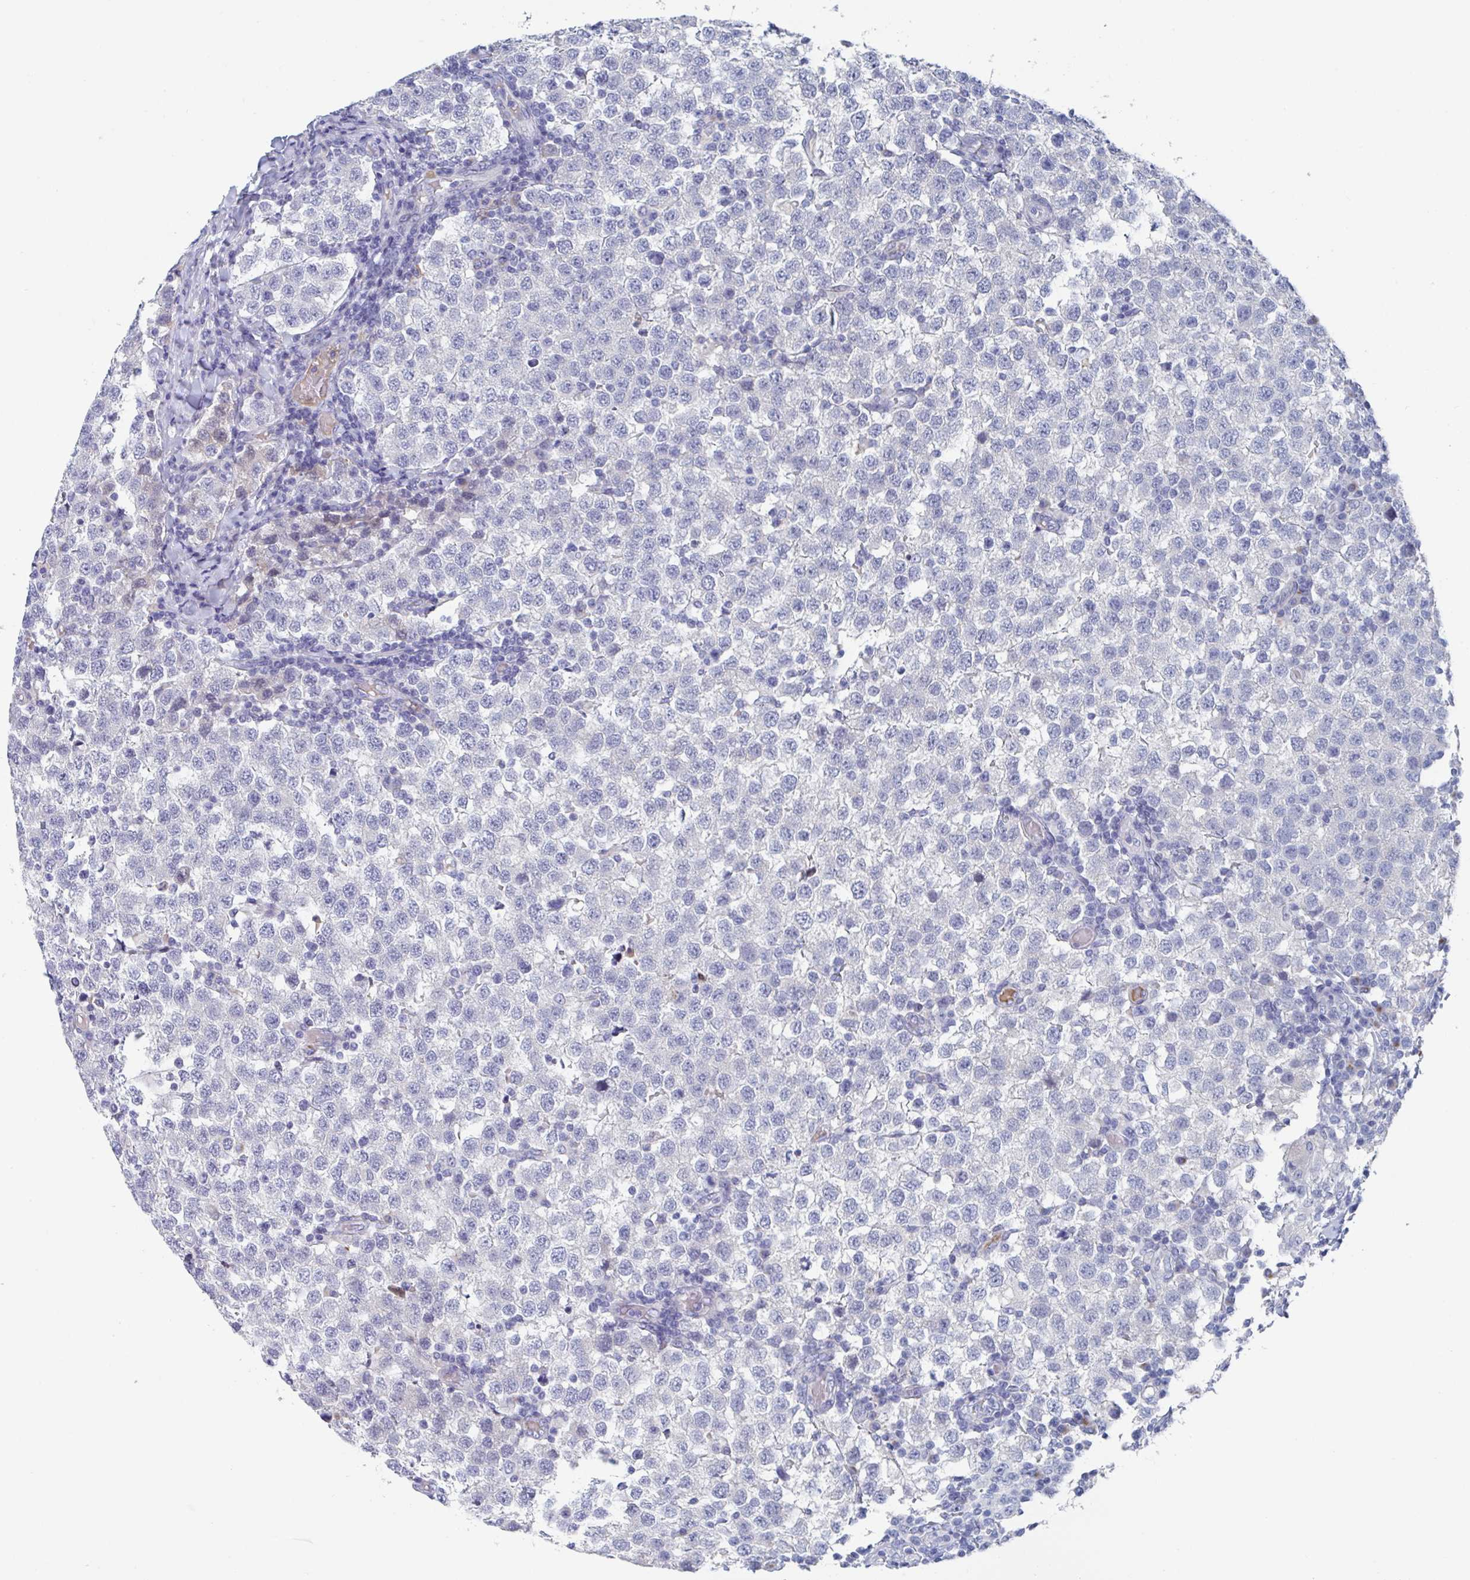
{"staining": {"intensity": "negative", "quantity": "none", "location": "none"}, "tissue": "testis cancer", "cell_type": "Tumor cells", "image_type": "cancer", "snomed": [{"axis": "morphology", "description": "Seminoma, NOS"}, {"axis": "topography", "description": "Testis"}], "caption": "DAB immunohistochemical staining of seminoma (testis) displays no significant staining in tumor cells.", "gene": "NT5C3B", "patient": {"sex": "male", "age": 34}}